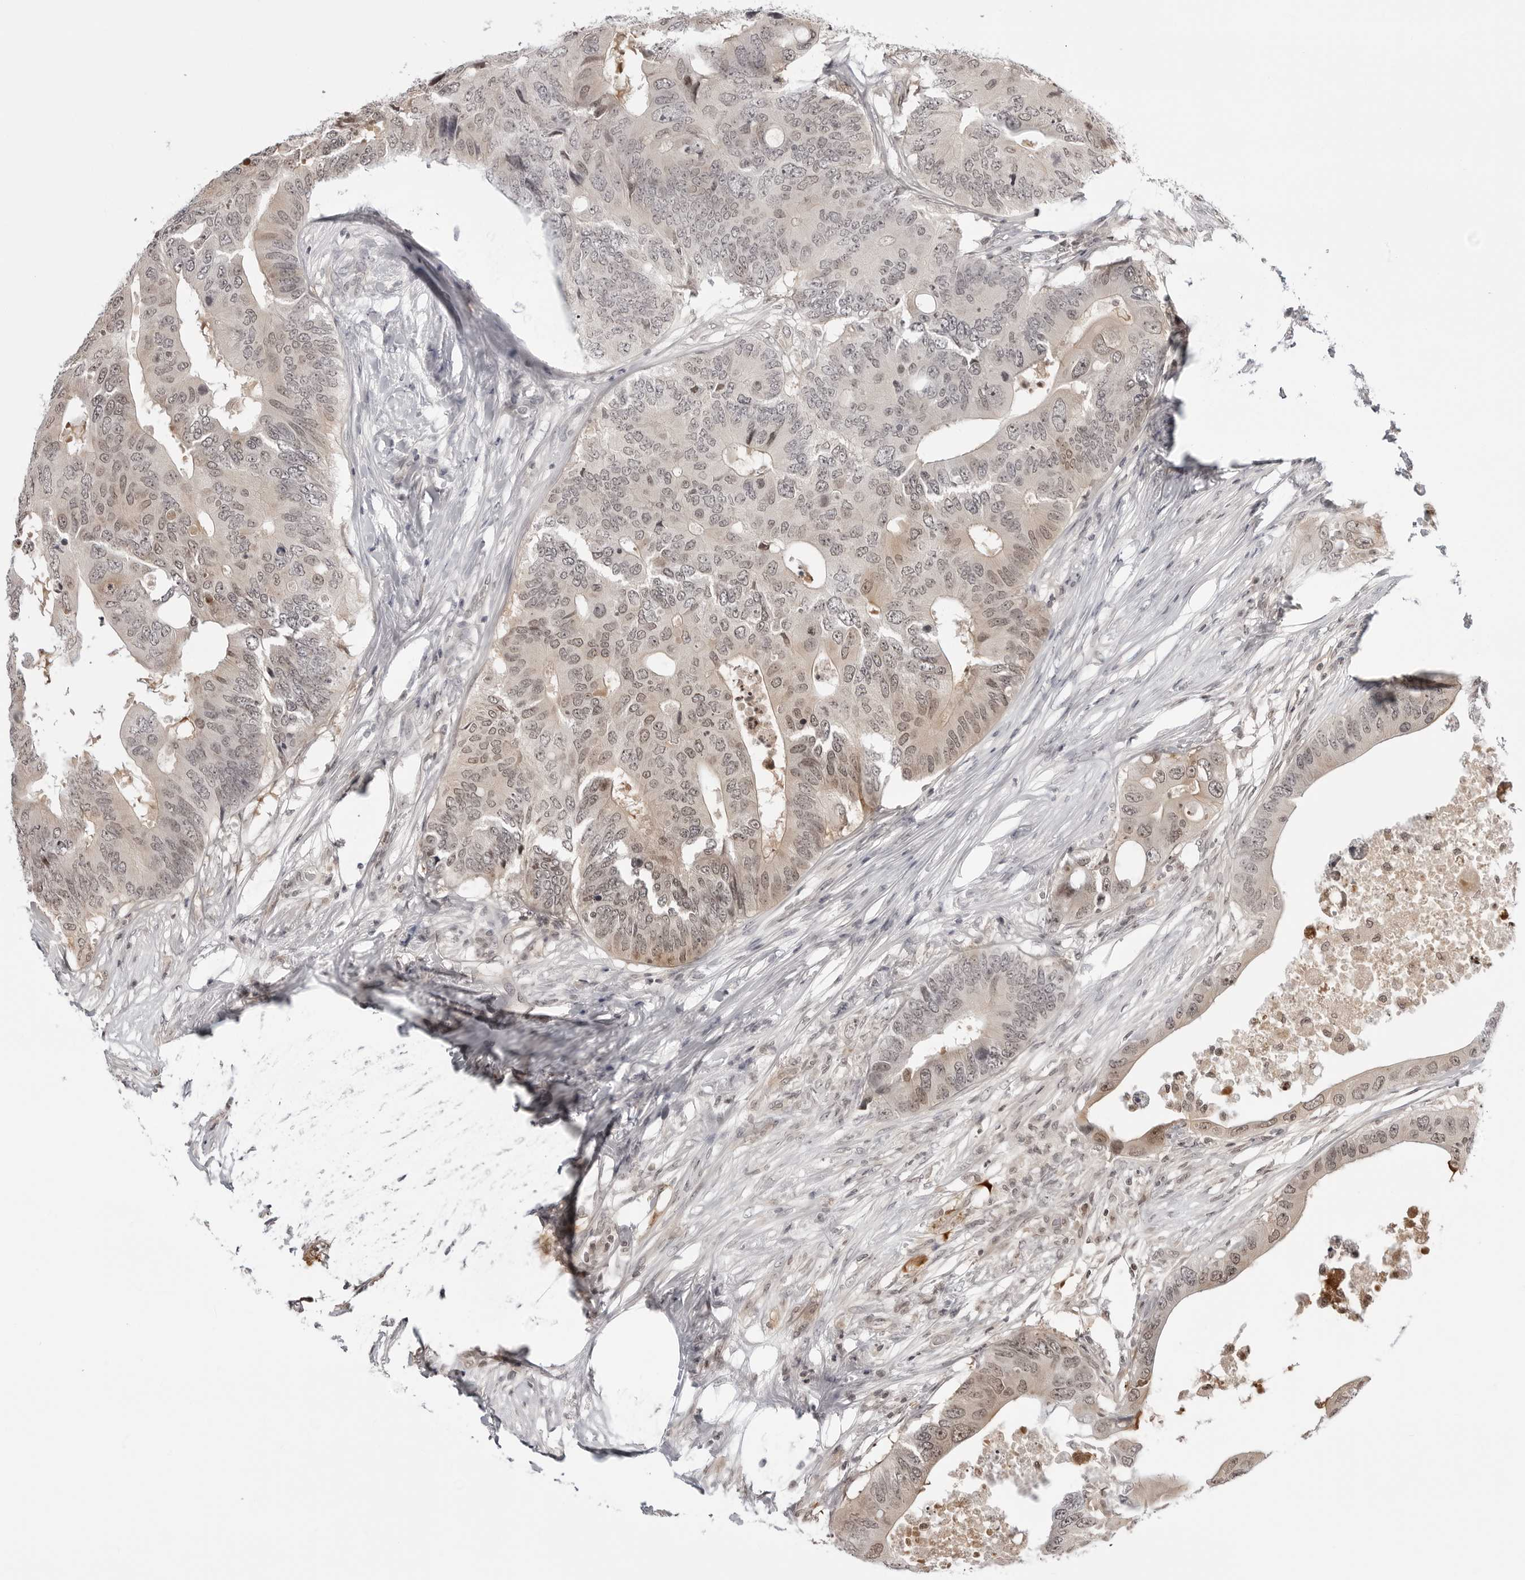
{"staining": {"intensity": "weak", "quantity": ">75%", "location": "cytoplasmic/membranous,nuclear"}, "tissue": "colorectal cancer", "cell_type": "Tumor cells", "image_type": "cancer", "snomed": [{"axis": "morphology", "description": "Adenocarcinoma, NOS"}, {"axis": "topography", "description": "Colon"}], "caption": "Protein positivity by IHC exhibits weak cytoplasmic/membranous and nuclear expression in about >75% of tumor cells in colorectal adenocarcinoma.", "gene": "YWHAG", "patient": {"sex": "male", "age": 71}}